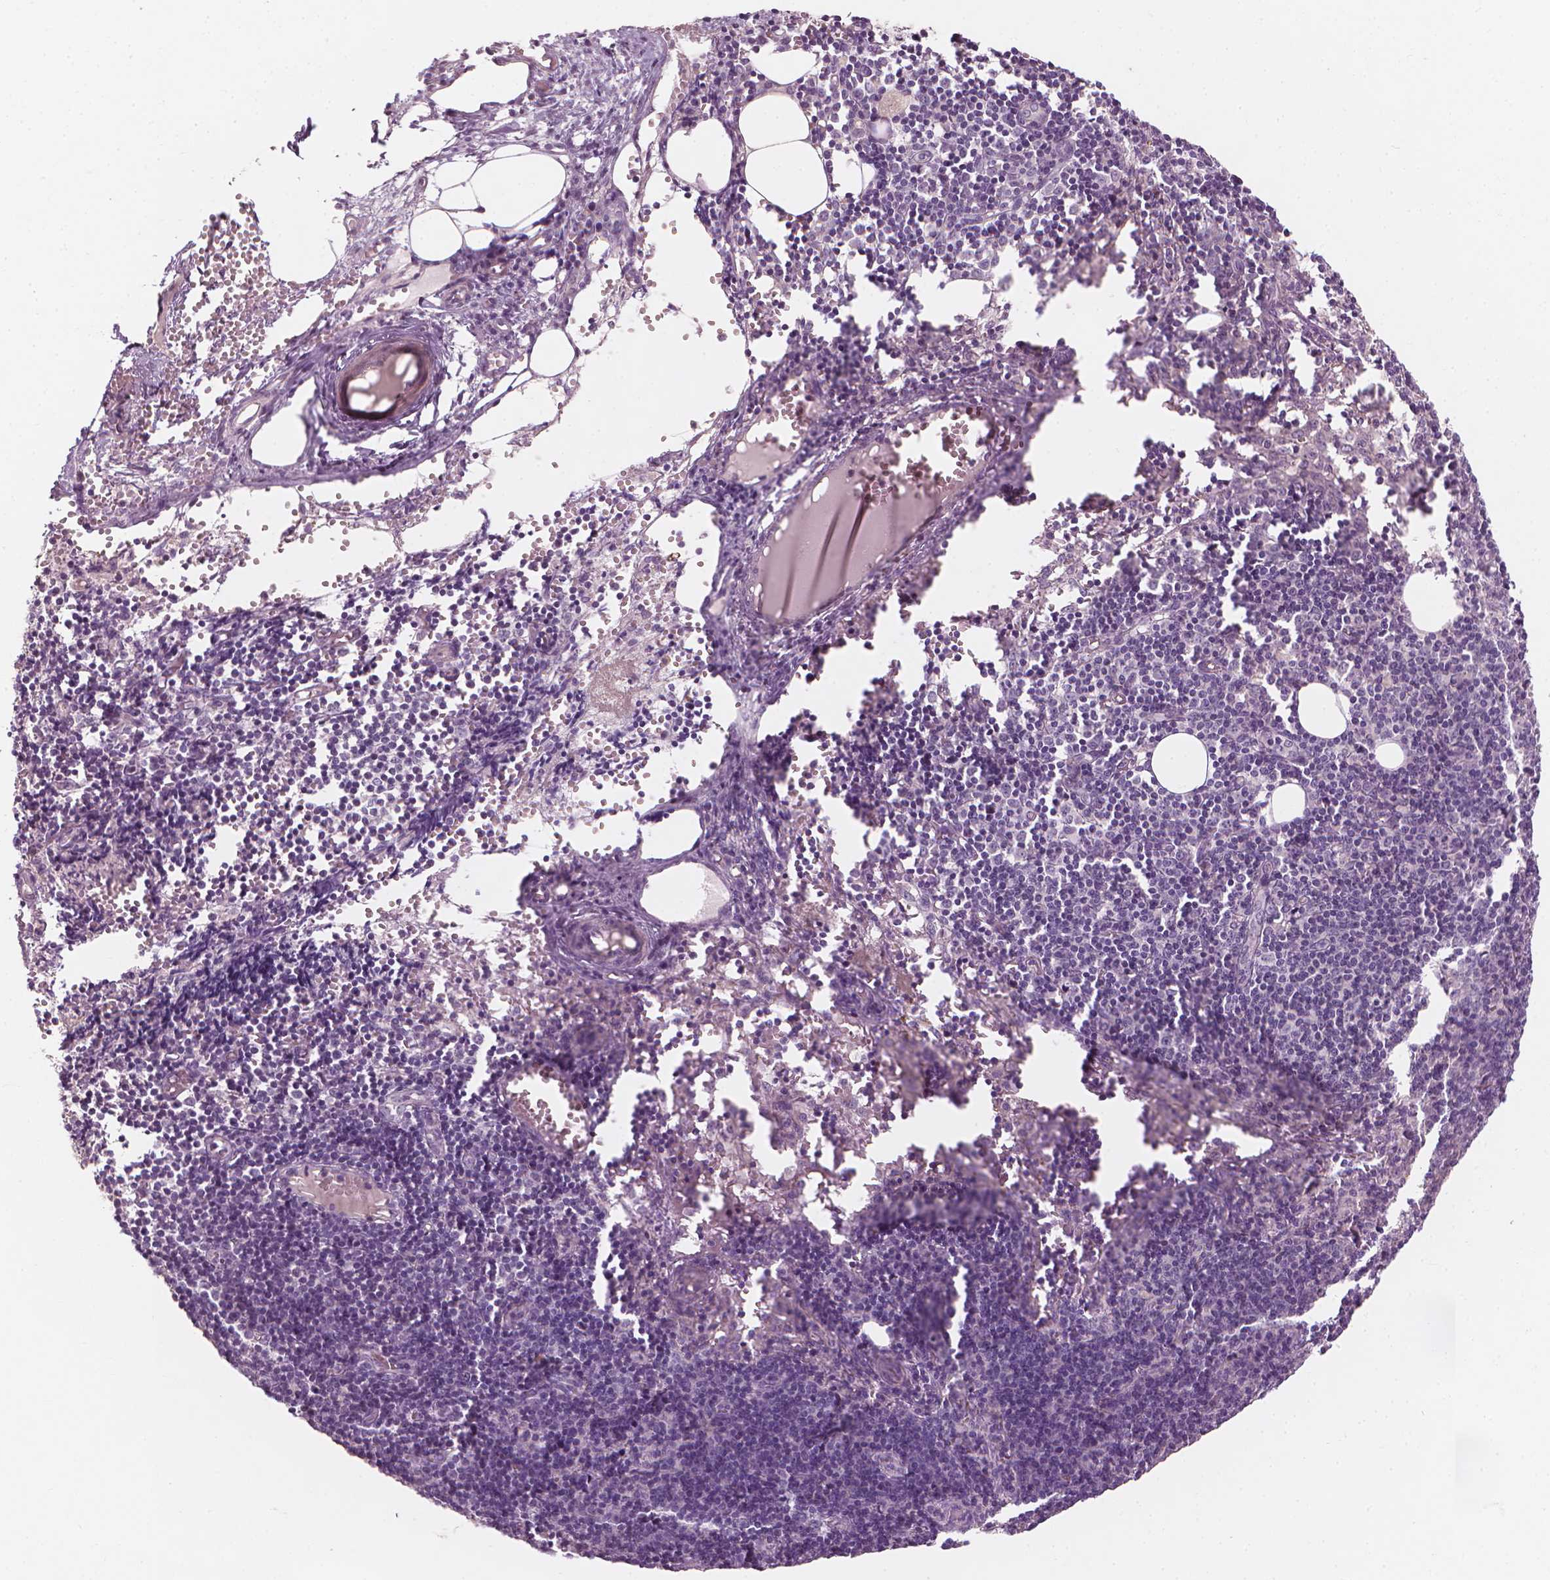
{"staining": {"intensity": "negative", "quantity": "none", "location": "none"}, "tissue": "lymph node", "cell_type": "Germinal center cells", "image_type": "normal", "snomed": [{"axis": "morphology", "description": "Normal tissue, NOS"}, {"axis": "topography", "description": "Lymph node"}], "caption": "This is an immunohistochemistry (IHC) photomicrograph of normal lymph node. There is no staining in germinal center cells.", "gene": "SAXO2", "patient": {"sex": "female", "age": 41}}